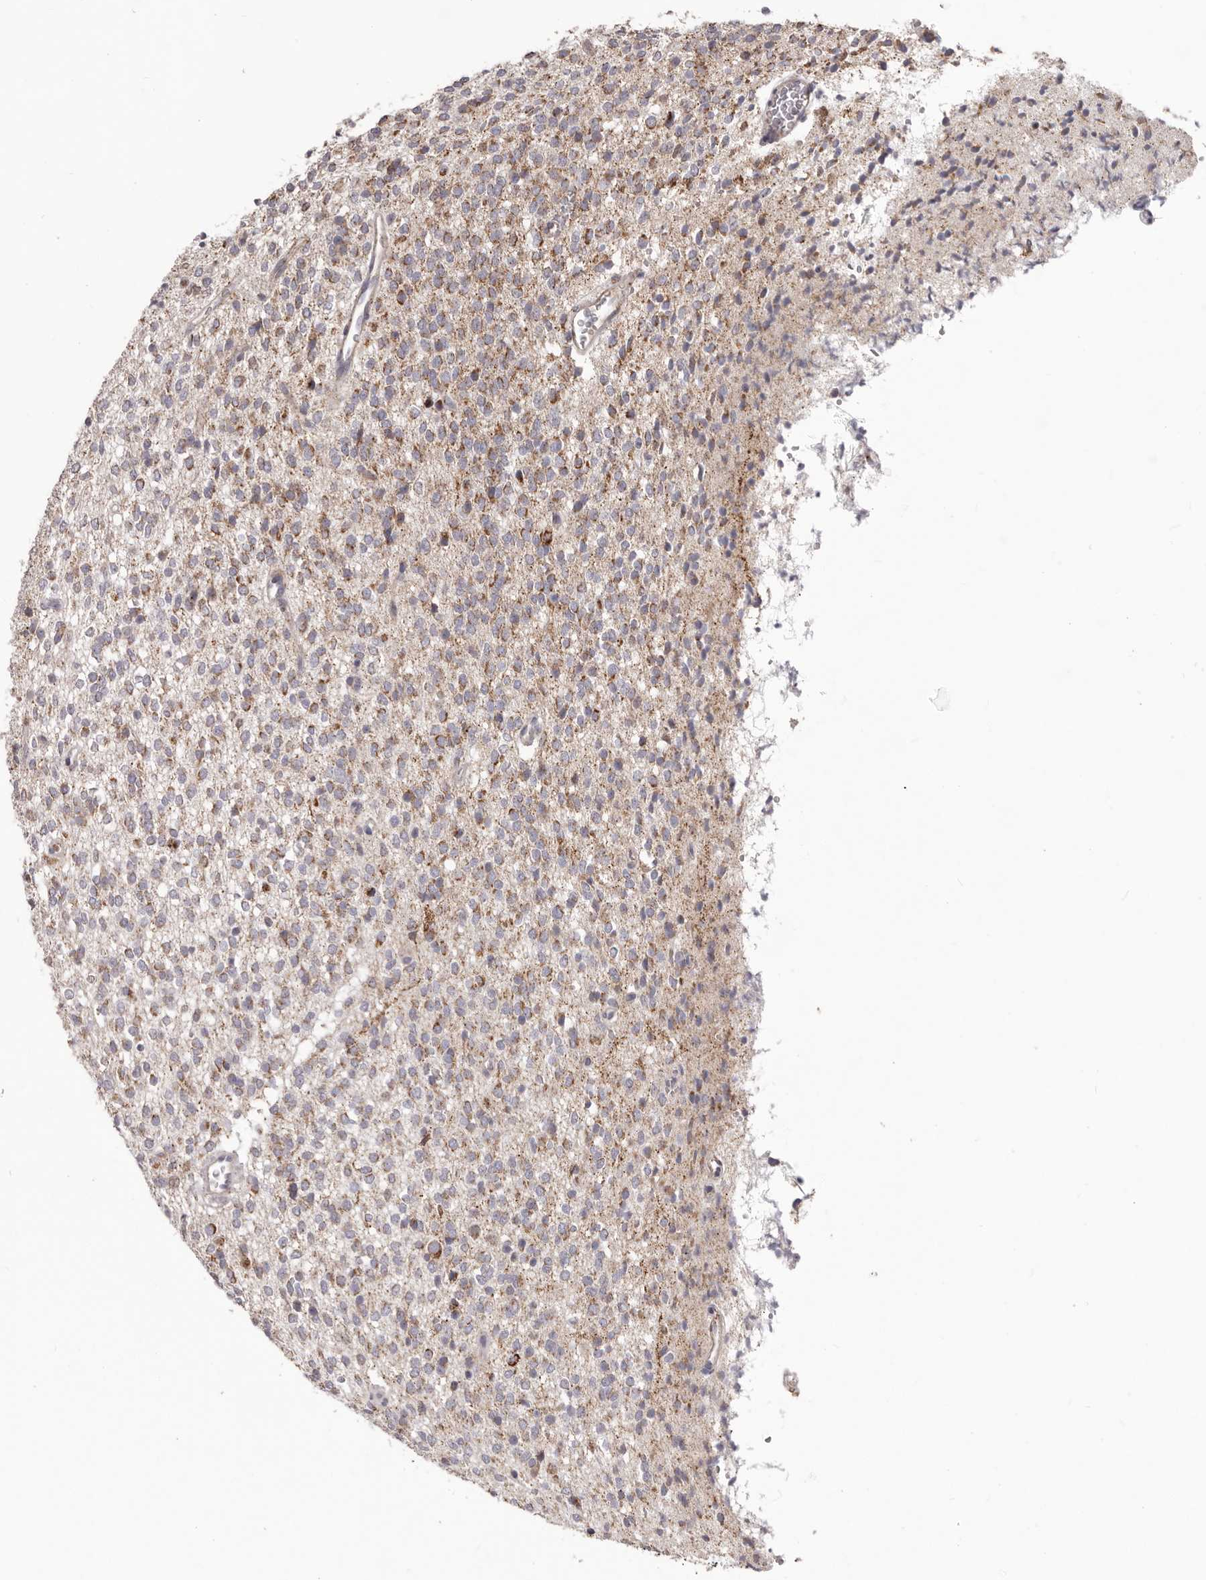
{"staining": {"intensity": "moderate", "quantity": ">75%", "location": "cytoplasmic/membranous"}, "tissue": "glioma", "cell_type": "Tumor cells", "image_type": "cancer", "snomed": [{"axis": "morphology", "description": "Glioma, malignant, High grade"}, {"axis": "topography", "description": "Brain"}], "caption": "Immunohistochemical staining of human malignant glioma (high-grade) reveals medium levels of moderate cytoplasmic/membranous staining in about >75% of tumor cells. The protein is shown in brown color, while the nuclei are stained blue.", "gene": "PRMT2", "patient": {"sex": "male", "age": 34}}